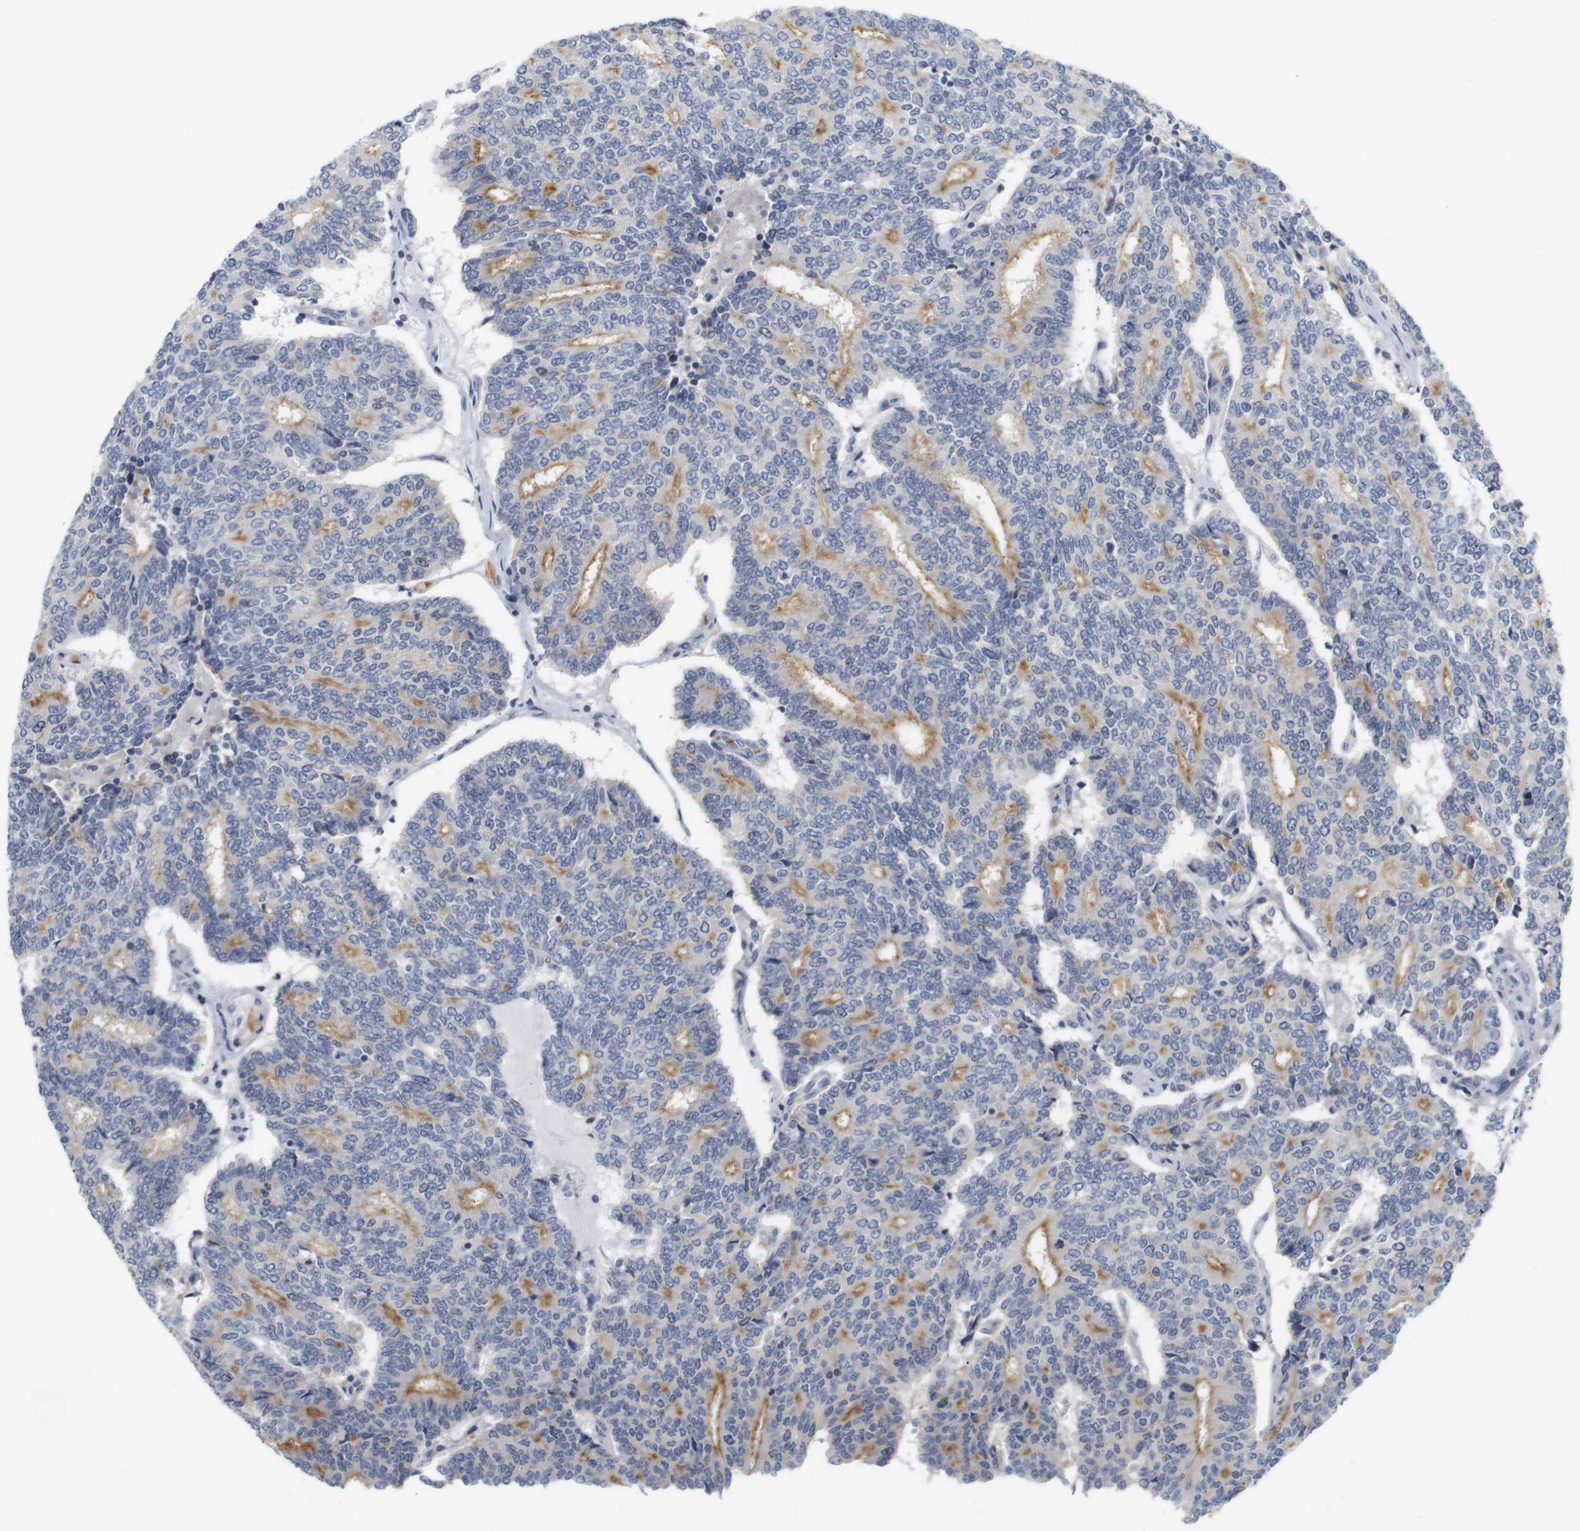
{"staining": {"intensity": "moderate", "quantity": "25%-75%", "location": "cytoplasmic/membranous"}, "tissue": "prostate cancer", "cell_type": "Tumor cells", "image_type": "cancer", "snomed": [{"axis": "morphology", "description": "Normal tissue, NOS"}, {"axis": "morphology", "description": "Adenocarcinoma, High grade"}, {"axis": "topography", "description": "Prostate"}, {"axis": "topography", "description": "Seminal veicle"}], "caption": "Prostate high-grade adenocarcinoma tissue reveals moderate cytoplasmic/membranous positivity in approximately 25%-75% of tumor cells, visualized by immunohistochemistry.", "gene": "CYB561", "patient": {"sex": "male", "age": 55}}